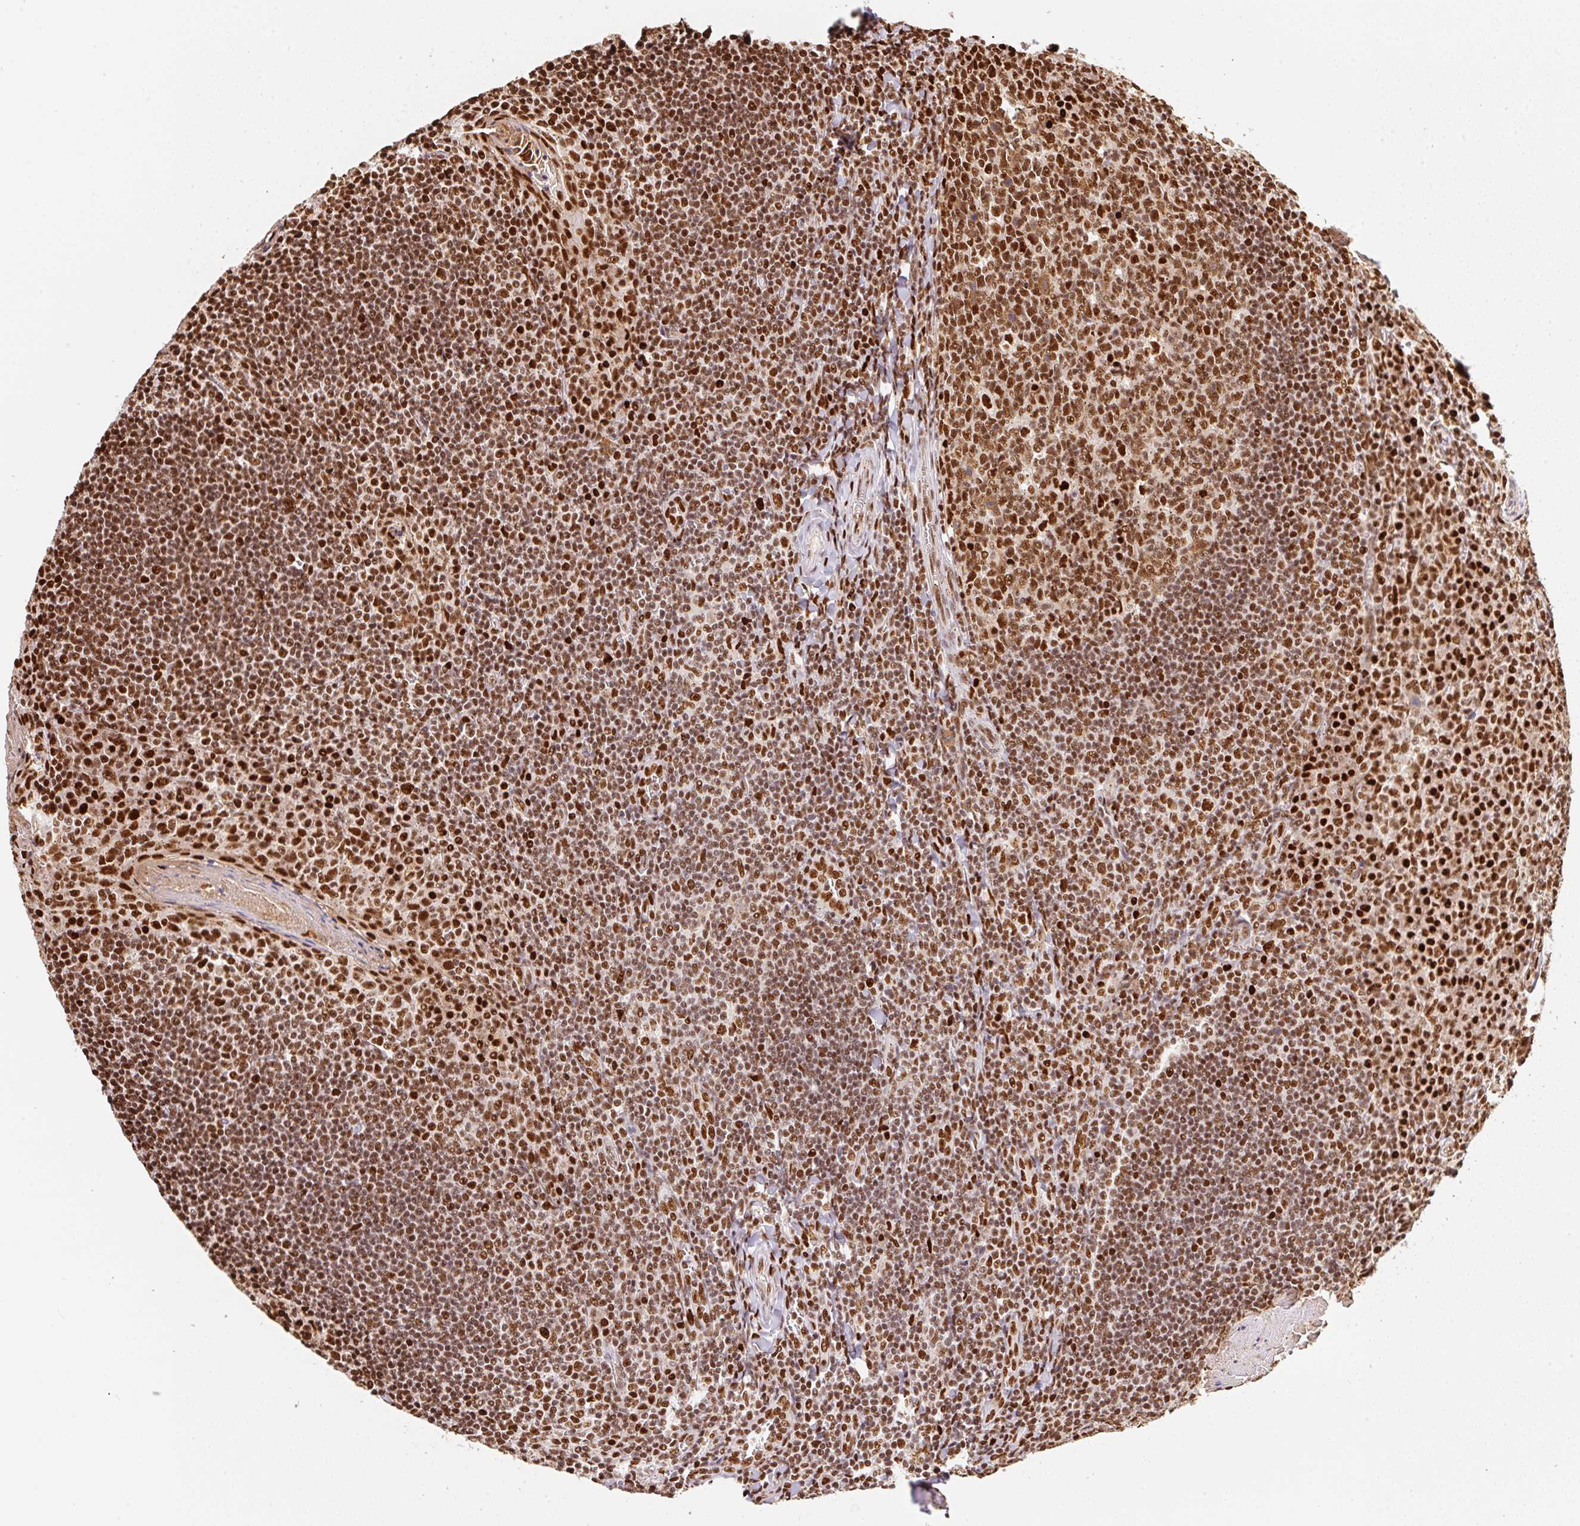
{"staining": {"intensity": "strong", "quantity": "25%-75%", "location": "nuclear"}, "tissue": "tonsil", "cell_type": "Germinal center cells", "image_type": "normal", "snomed": [{"axis": "morphology", "description": "Normal tissue, NOS"}, {"axis": "topography", "description": "Tonsil"}], "caption": "The histopathology image demonstrates staining of normal tonsil, revealing strong nuclear protein staining (brown color) within germinal center cells.", "gene": "GPR139", "patient": {"sex": "male", "age": 27}}